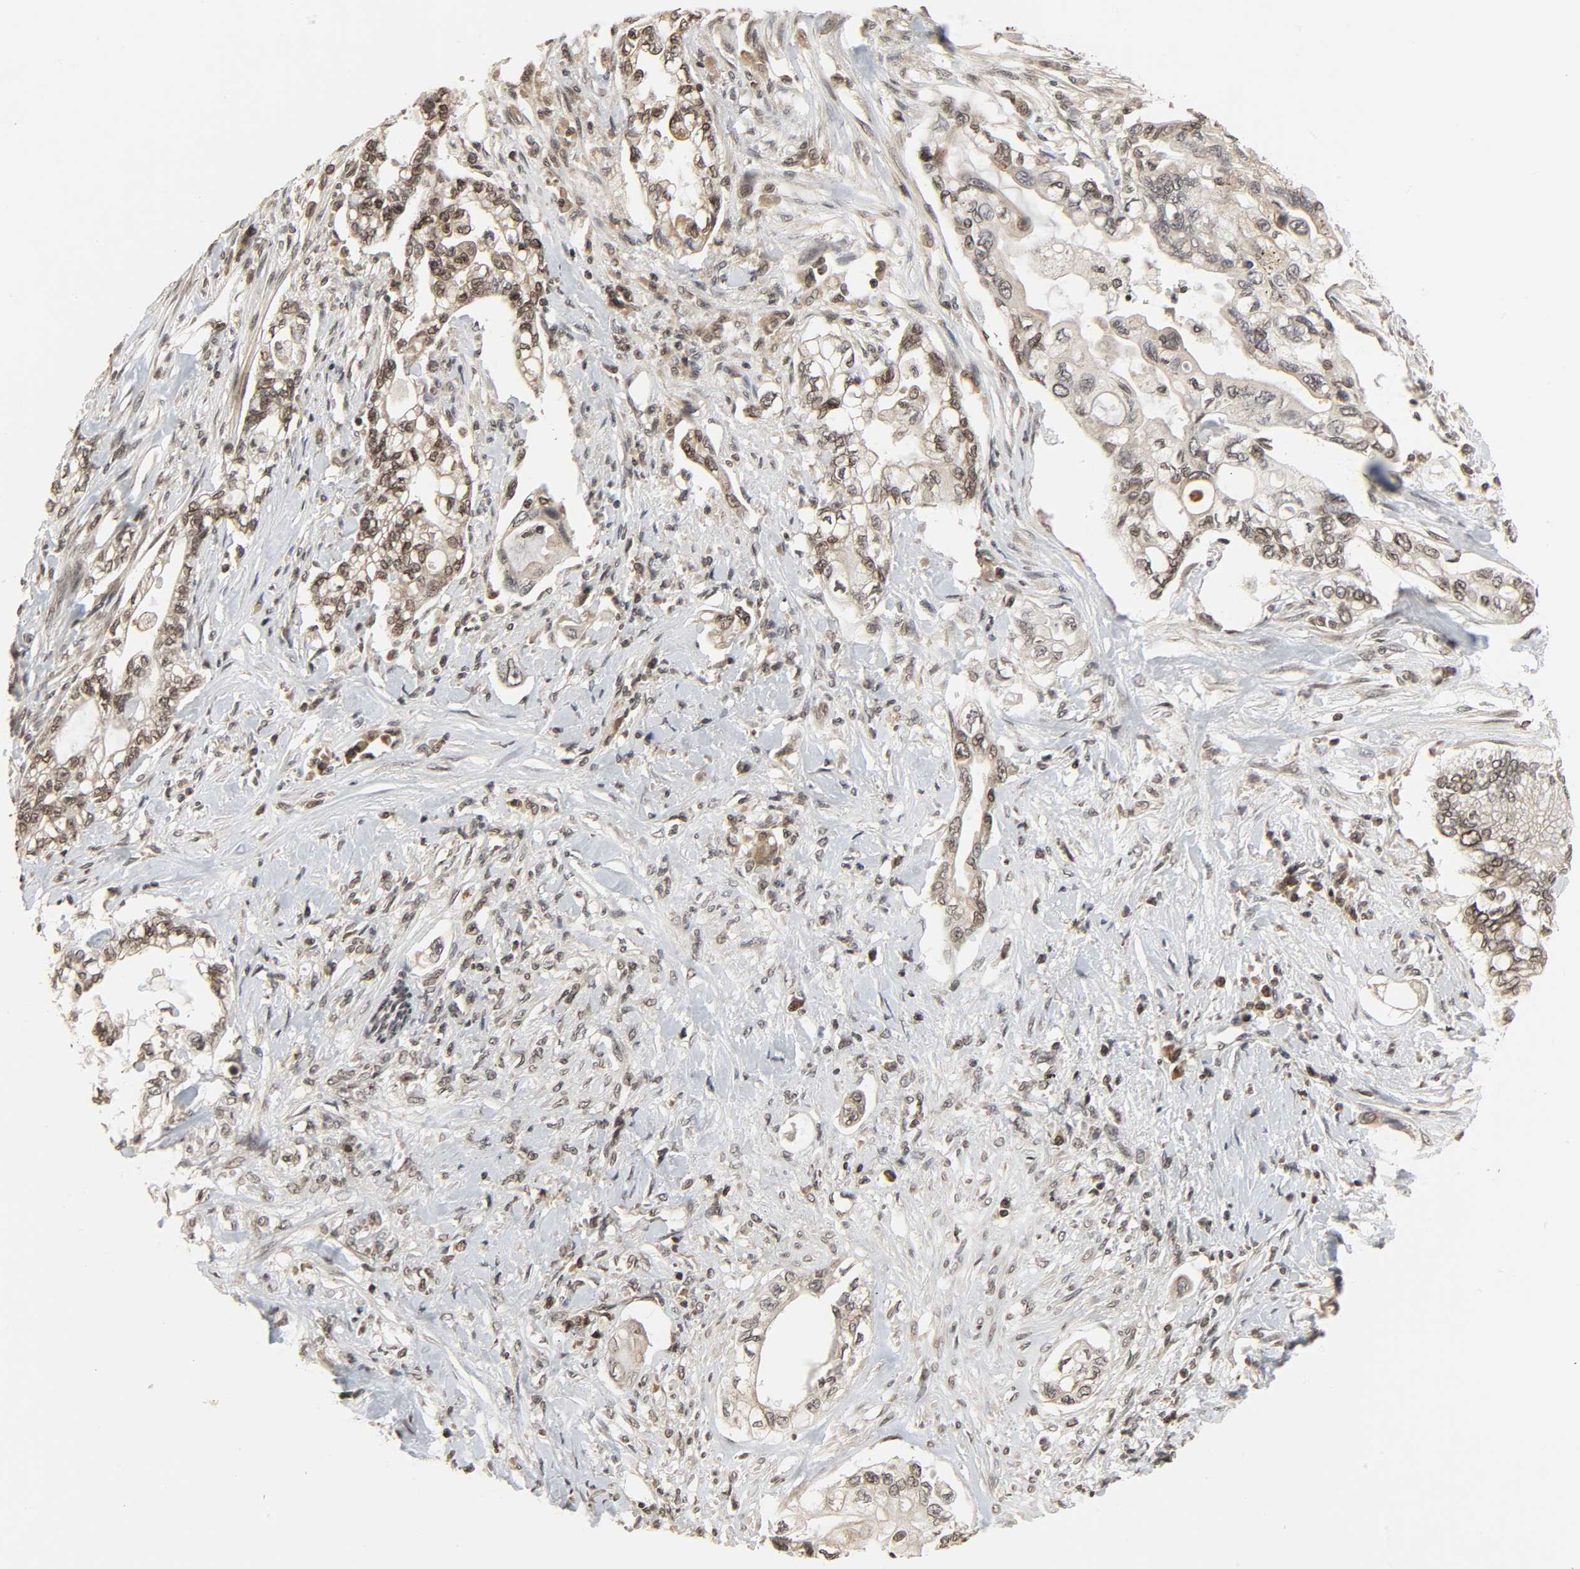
{"staining": {"intensity": "weak", "quantity": "<25%", "location": "cytoplasmic/membranous,nuclear"}, "tissue": "pancreatic cancer", "cell_type": "Tumor cells", "image_type": "cancer", "snomed": [{"axis": "morphology", "description": "Normal tissue, NOS"}, {"axis": "topography", "description": "Pancreas"}], "caption": "Tumor cells show no significant positivity in pancreatic cancer.", "gene": "XRCC1", "patient": {"sex": "male", "age": 42}}